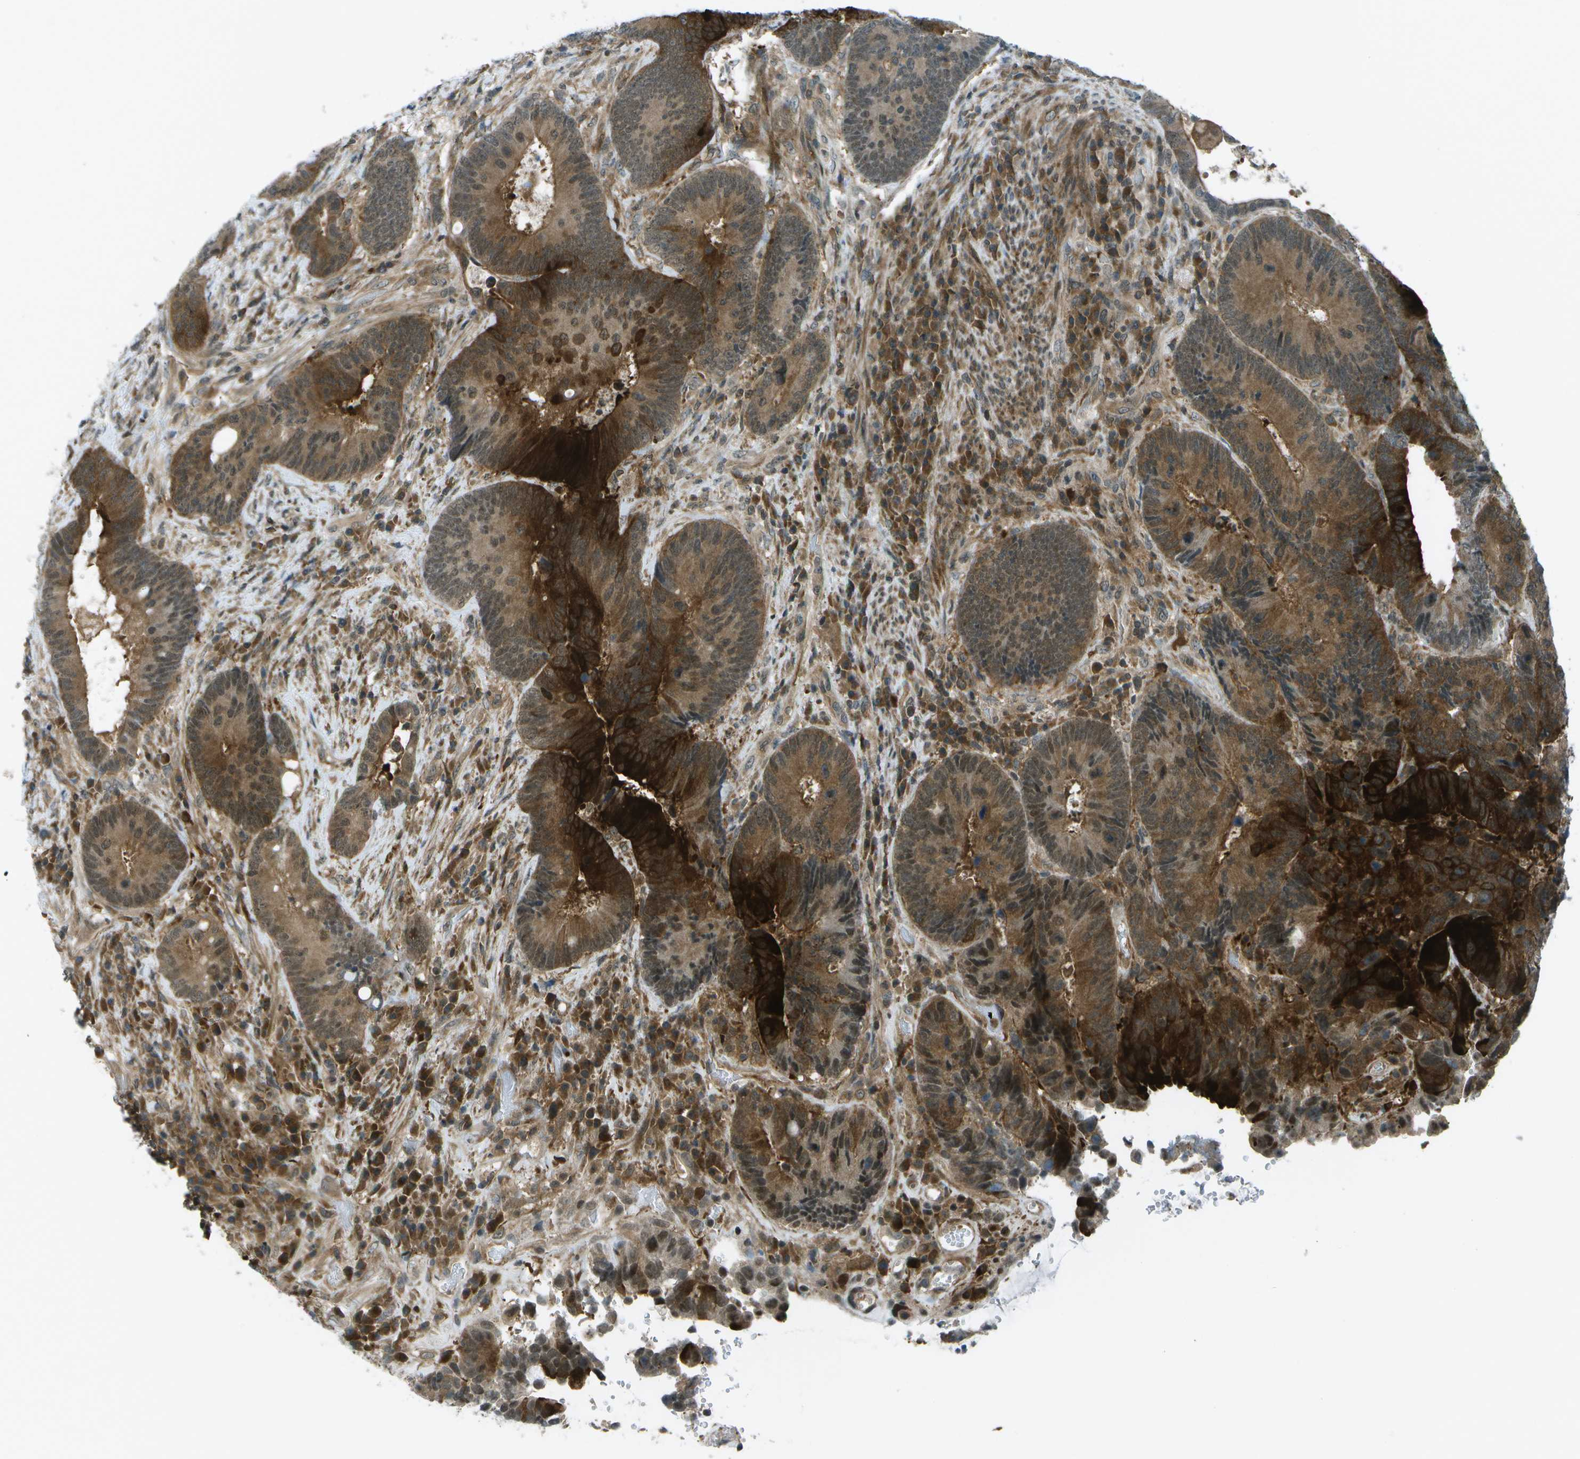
{"staining": {"intensity": "strong", "quantity": ">75%", "location": "cytoplasmic/membranous"}, "tissue": "colorectal cancer", "cell_type": "Tumor cells", "image_type": "cancer", "snomed": [{"axis": "morphology", "description": "Adenocarcinoma, NOS"}, {"axis": "topography", "description": "Rectum"}], "caption": "This is a photomicrograph of immunohistochemistry staining of colorectal adenocarcinoma, which shows strong expression in the cytoplasmic/membranous of tumor cells.", "gene": "TMEM19", "patient": {"sex": "female", "age": 89}}